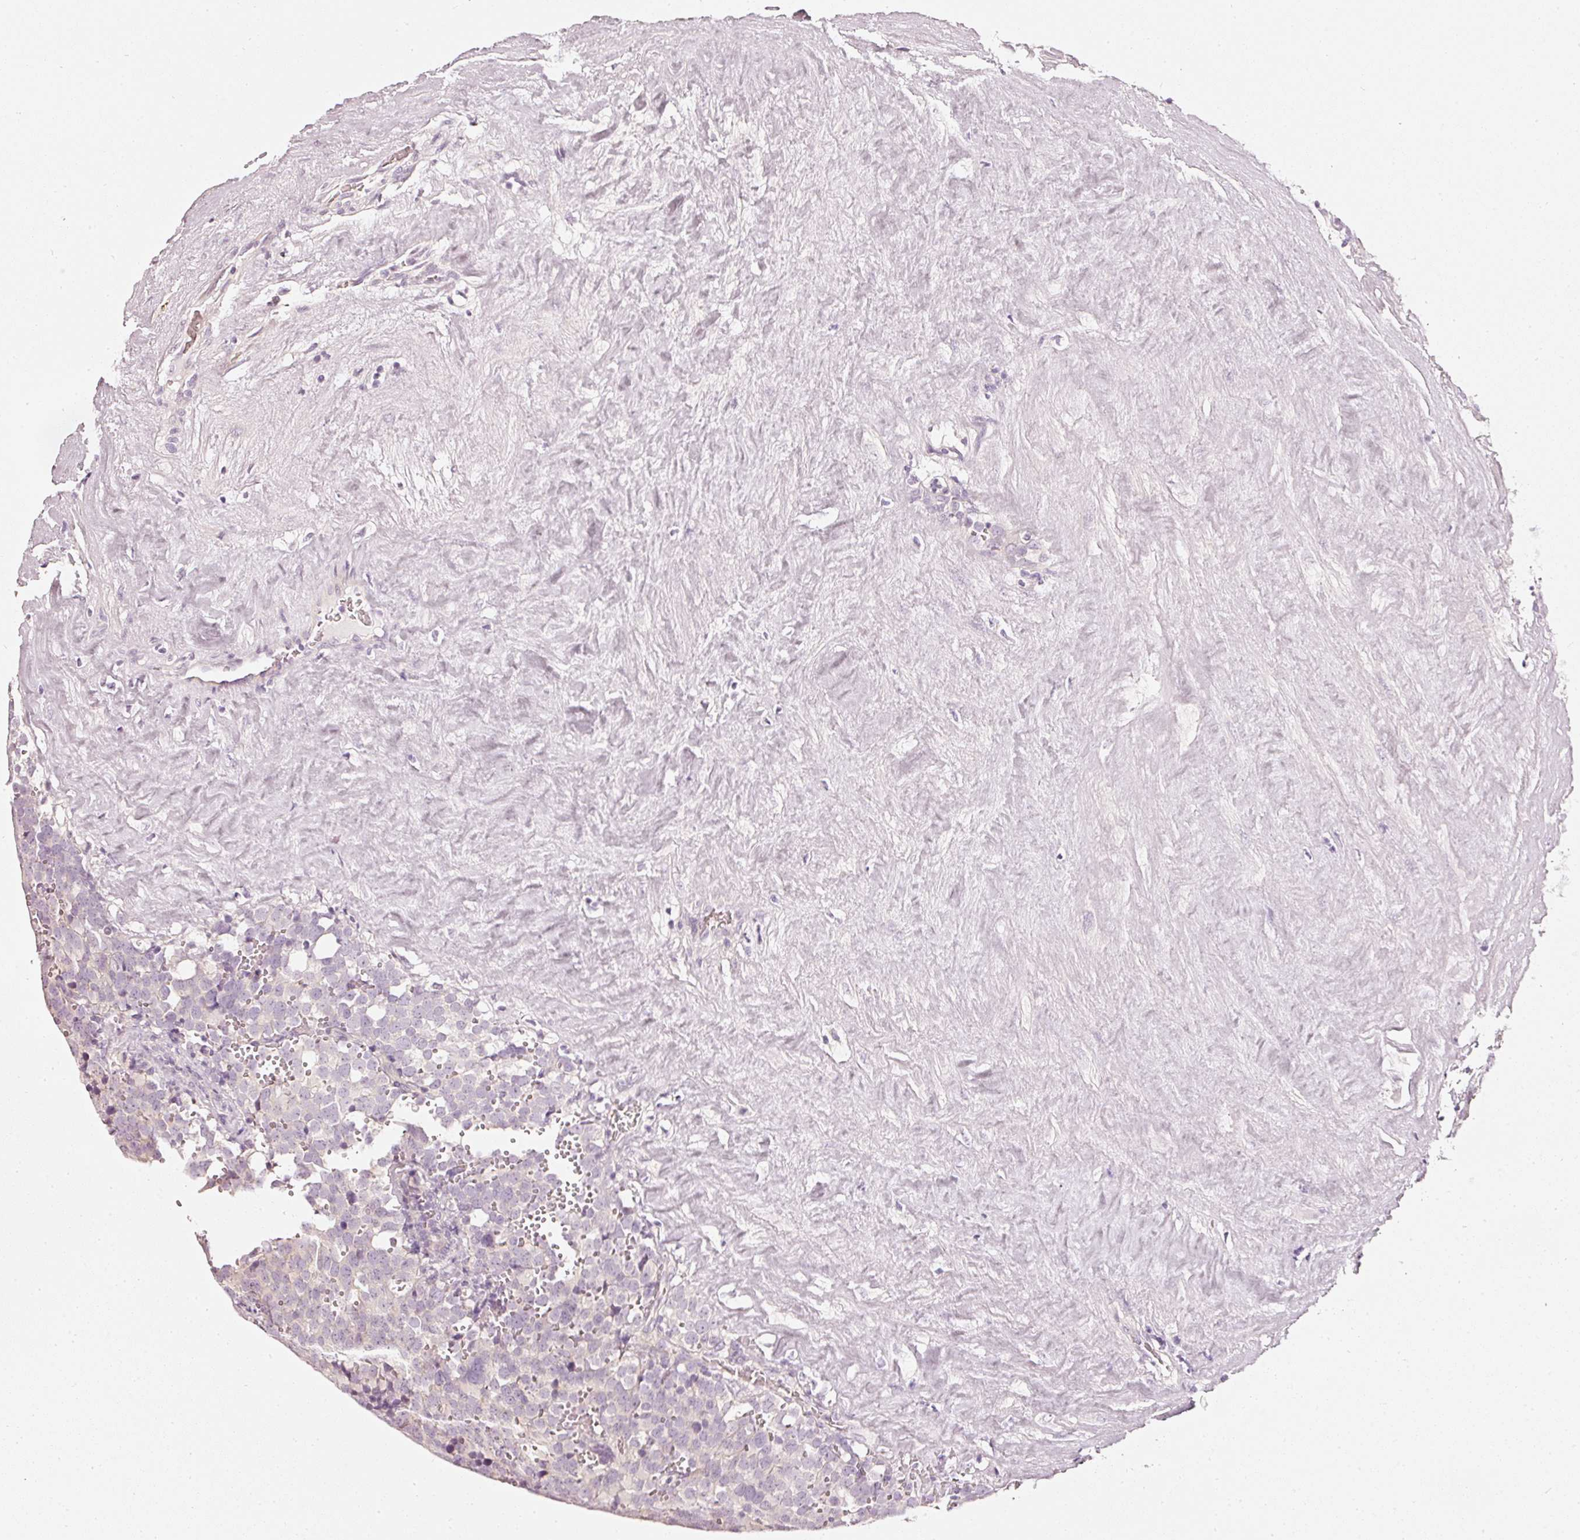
{"staining": {"intensity": "negative", "quantity": "none", "location": "none"}, "tissue": "testis cancer", "cell_type": "Tumor cells", "image_type": "cancer", "snomed": [{"axis": "morphology", "description": "Seminoma, NOS"}, {"axis": "topography", "description": "Testis"}], "caption": "Tumor cells are negative for protein expression in human testis cancer (seminoma).", "gene": "CNP", "patient": {"sex": "male", "age": 71}}